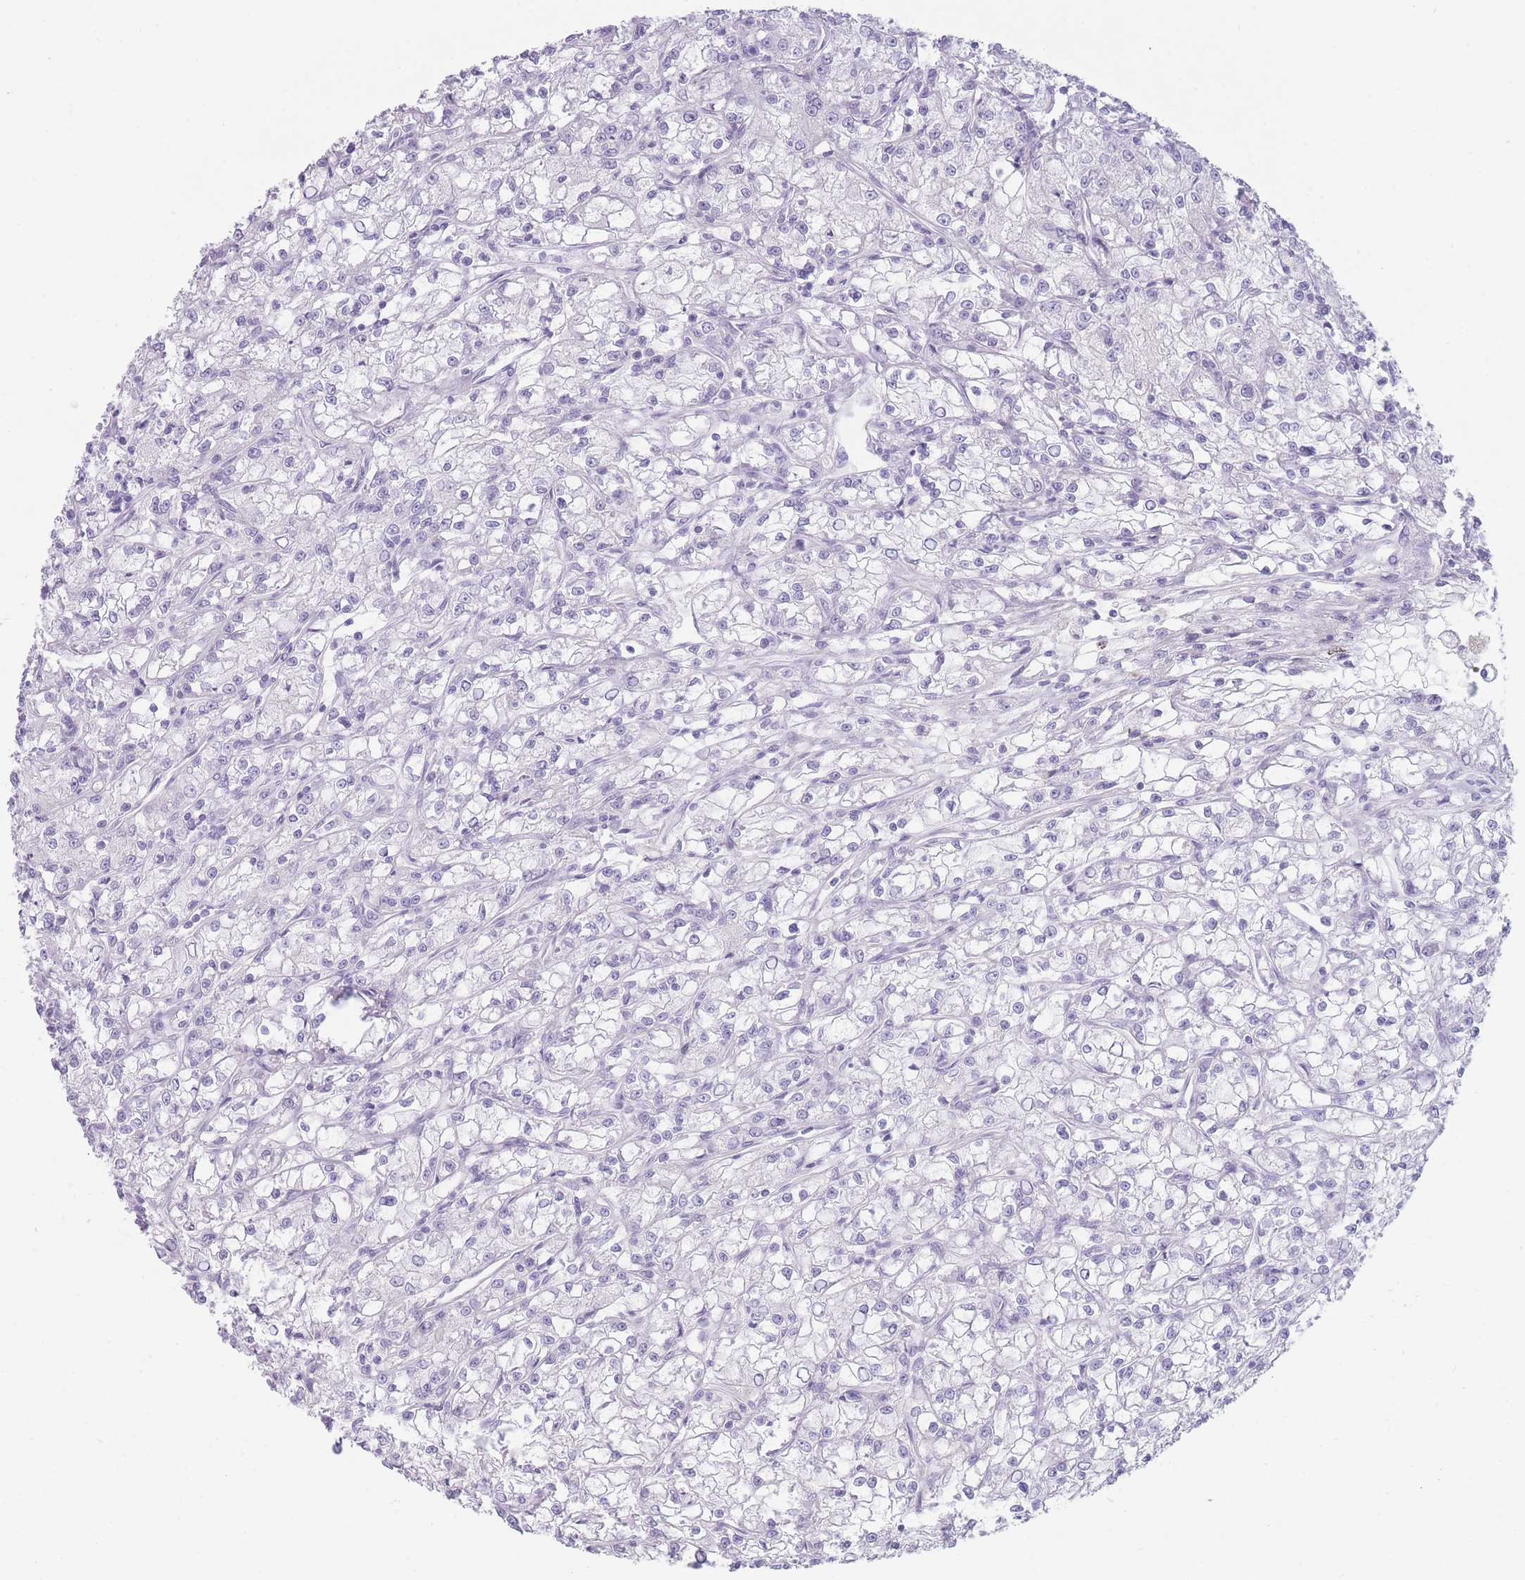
{"staining": {"intensity": "negative", "quantity": "none", "location": "none"}, "tissue": "renal cancer", "cell_type": "Tumor cells", "image_type": "cancer", "snomed": [{"axis": "morphology", "description": "Adenocarcinoma, NOS"}, {"axis": "topography", "description": "Kidney"}], "caption": "DAB (3,3'-diaminobenzidine) immunohistochemical staining of human renal cancer (adenocarcinoma) reveals no significant expression in tumor cells.", "gene": "IFNA6", "patient": {"sex": "female", "age": 59}}